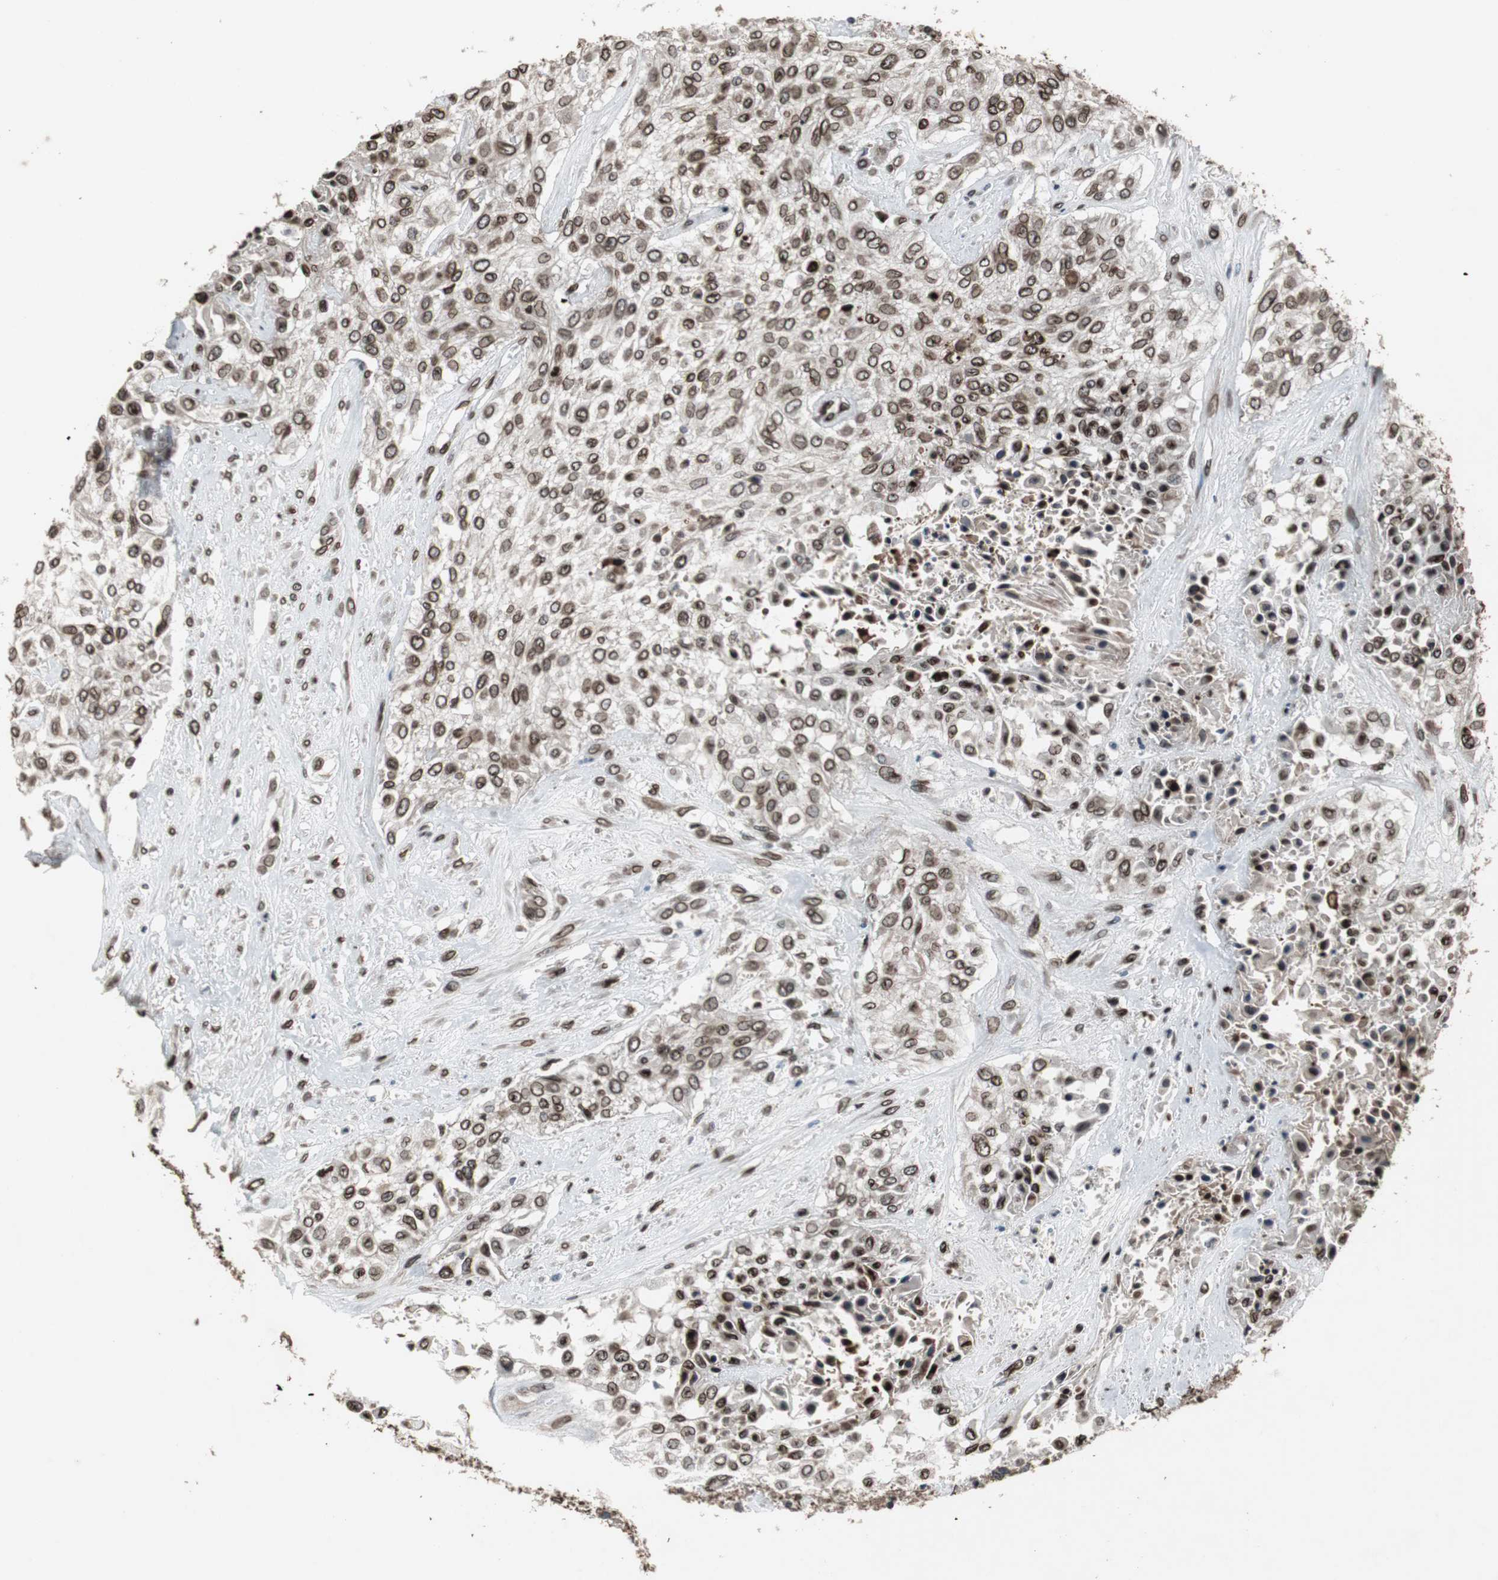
{"staining": {"intensity": "strong", "quantity": ">75%", "location": "cytoplasmic/membranous,nuclear"}, "tissue": "urothelial cancer", "cell_type": "Tumor cells", "image_type": "cancer", "snomed": [{"axis": "morphology", "description": "Urothelial carcinoma, High grade"}, {"axis": "topography", "description": "Urinary bladder"}], "caption": "IHC staining of urothelial cancer, which demonstrates high levels of strong cytoplasmic/membranous and nuclear staining in approximately >75% of tumor cells indicating strong cytoplasmic/membranous and nuclear protein staining. The staining was performed using DAB (brown) for protein detection and nuclei were counterstained in hematoxylin (blue).", "gene": "LMNA", "patient": {"sex": "male", "age": 57}}